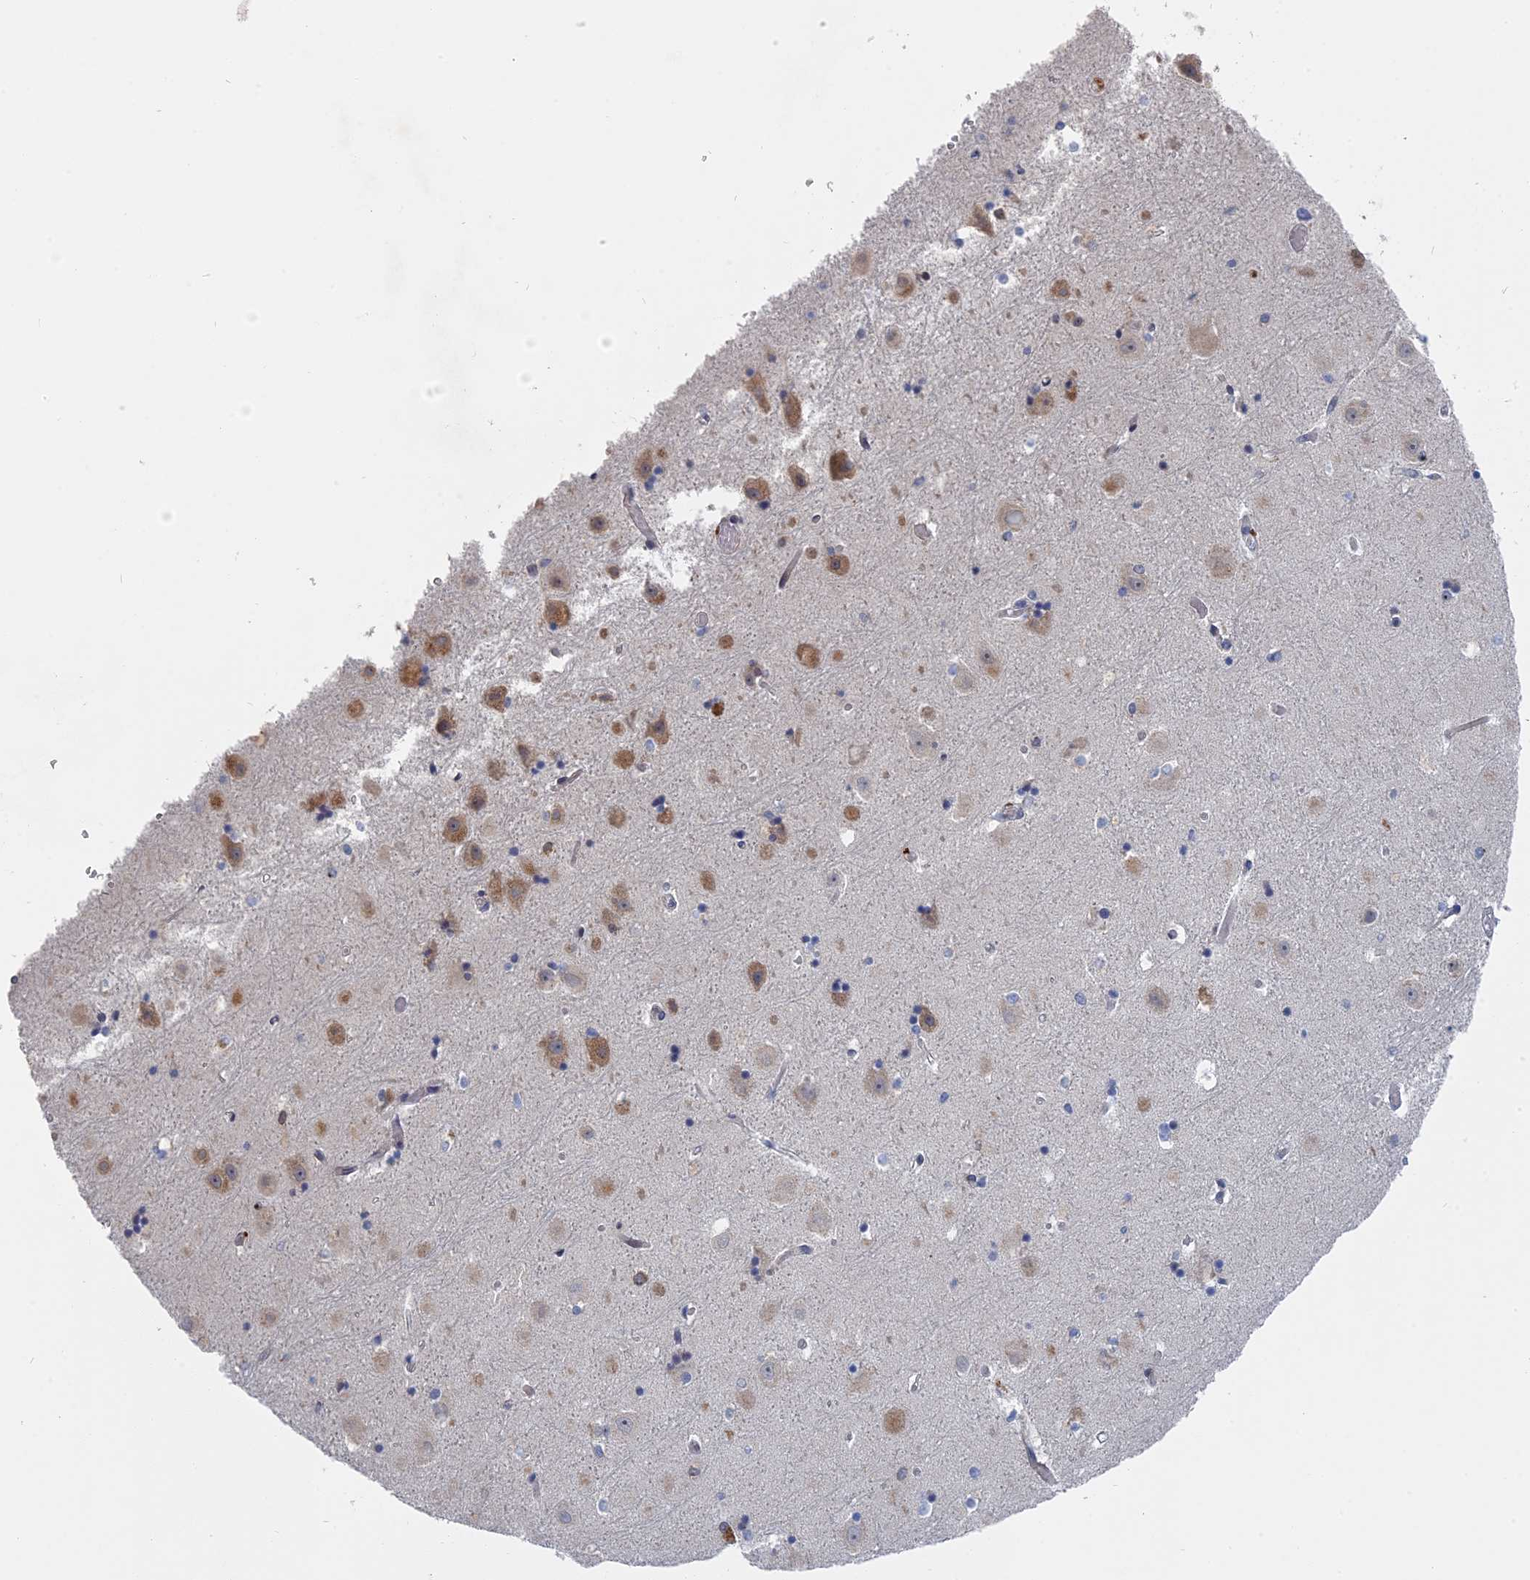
{"staining": {"intensity": "negative", "quantity": "none", "location": "none"}, "tissue": "hippocampus", "cell_type": "Glial cells", "image_type": "normal", "snomed": [{"axis": "morphology", "description": "Normal tissue, NOS"}, {"axis": "topography", "description": "Hippocampus"}], "caption": "The image exhibits no staining of glial cells in normal hippocampus.", "gene": "MTRF1", "patient": {"sex": "female", "age": 52}}